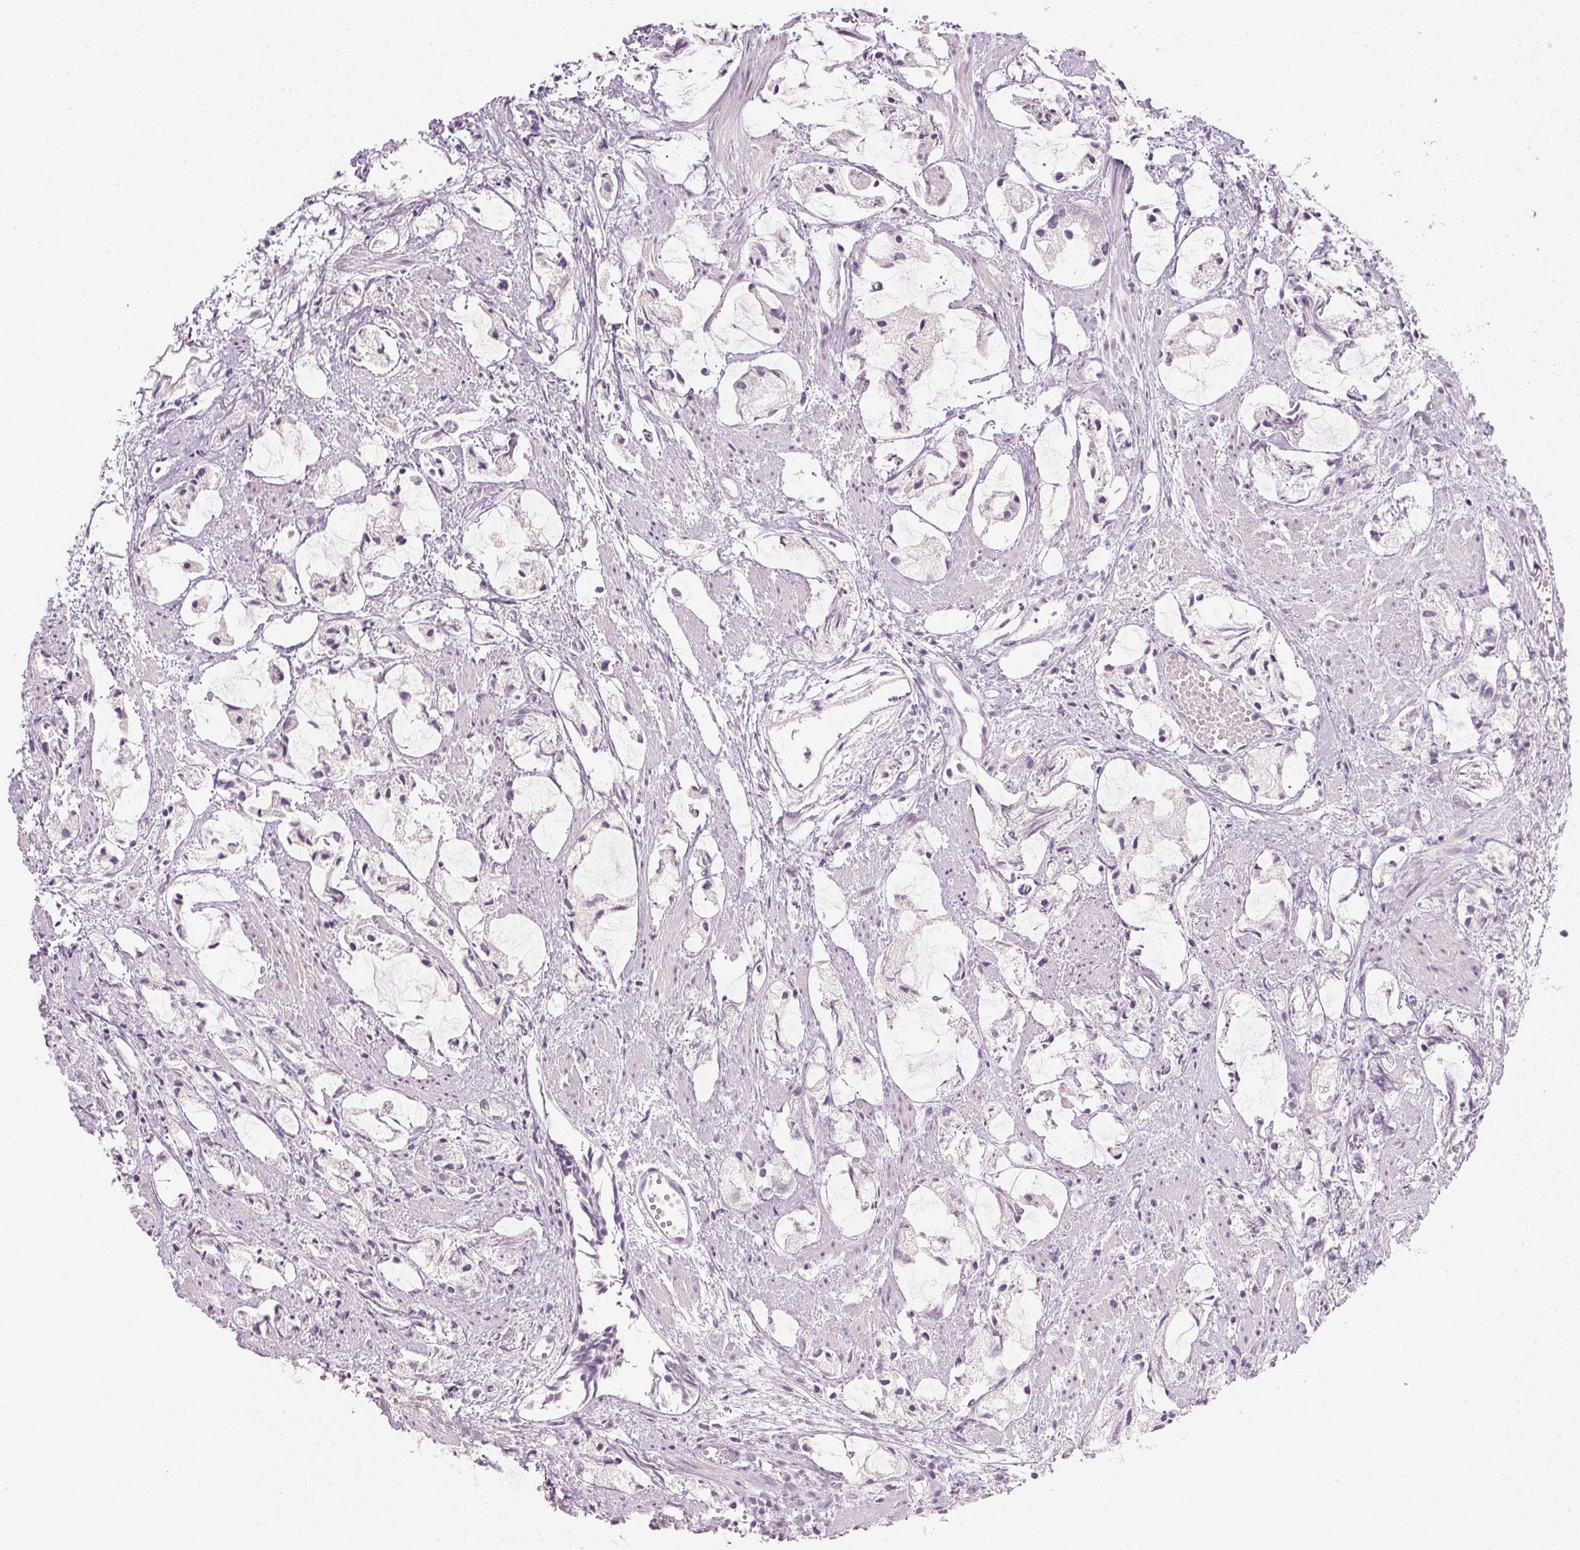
{"staining": {"intensity": "negative", "quantity": "none", "location": "none"}, "tissue": "prostate cancer", "cell_type": "Tumor cells", "image_type": "cancer", "snomed": [{"axis": "morphology", "description": "Adenocarcinoma, High grade"}, {"axis": "topography", "description": "Prostate"}], "caption": "IHC histopathology image of neoplastic tissue: prostate adenocarcinoma (high-grade) stained with DAB demonstrates no significant protein staining in tumor cells. Brightfield microscopy of immunohistochemistry stained with DAB (3,3'-diaminobenzidine) (brown) and hematoxylin (blue), captured at high magnification.", "gene": "IGFBP1", "patient": {"sex": "male", "age": 85}}